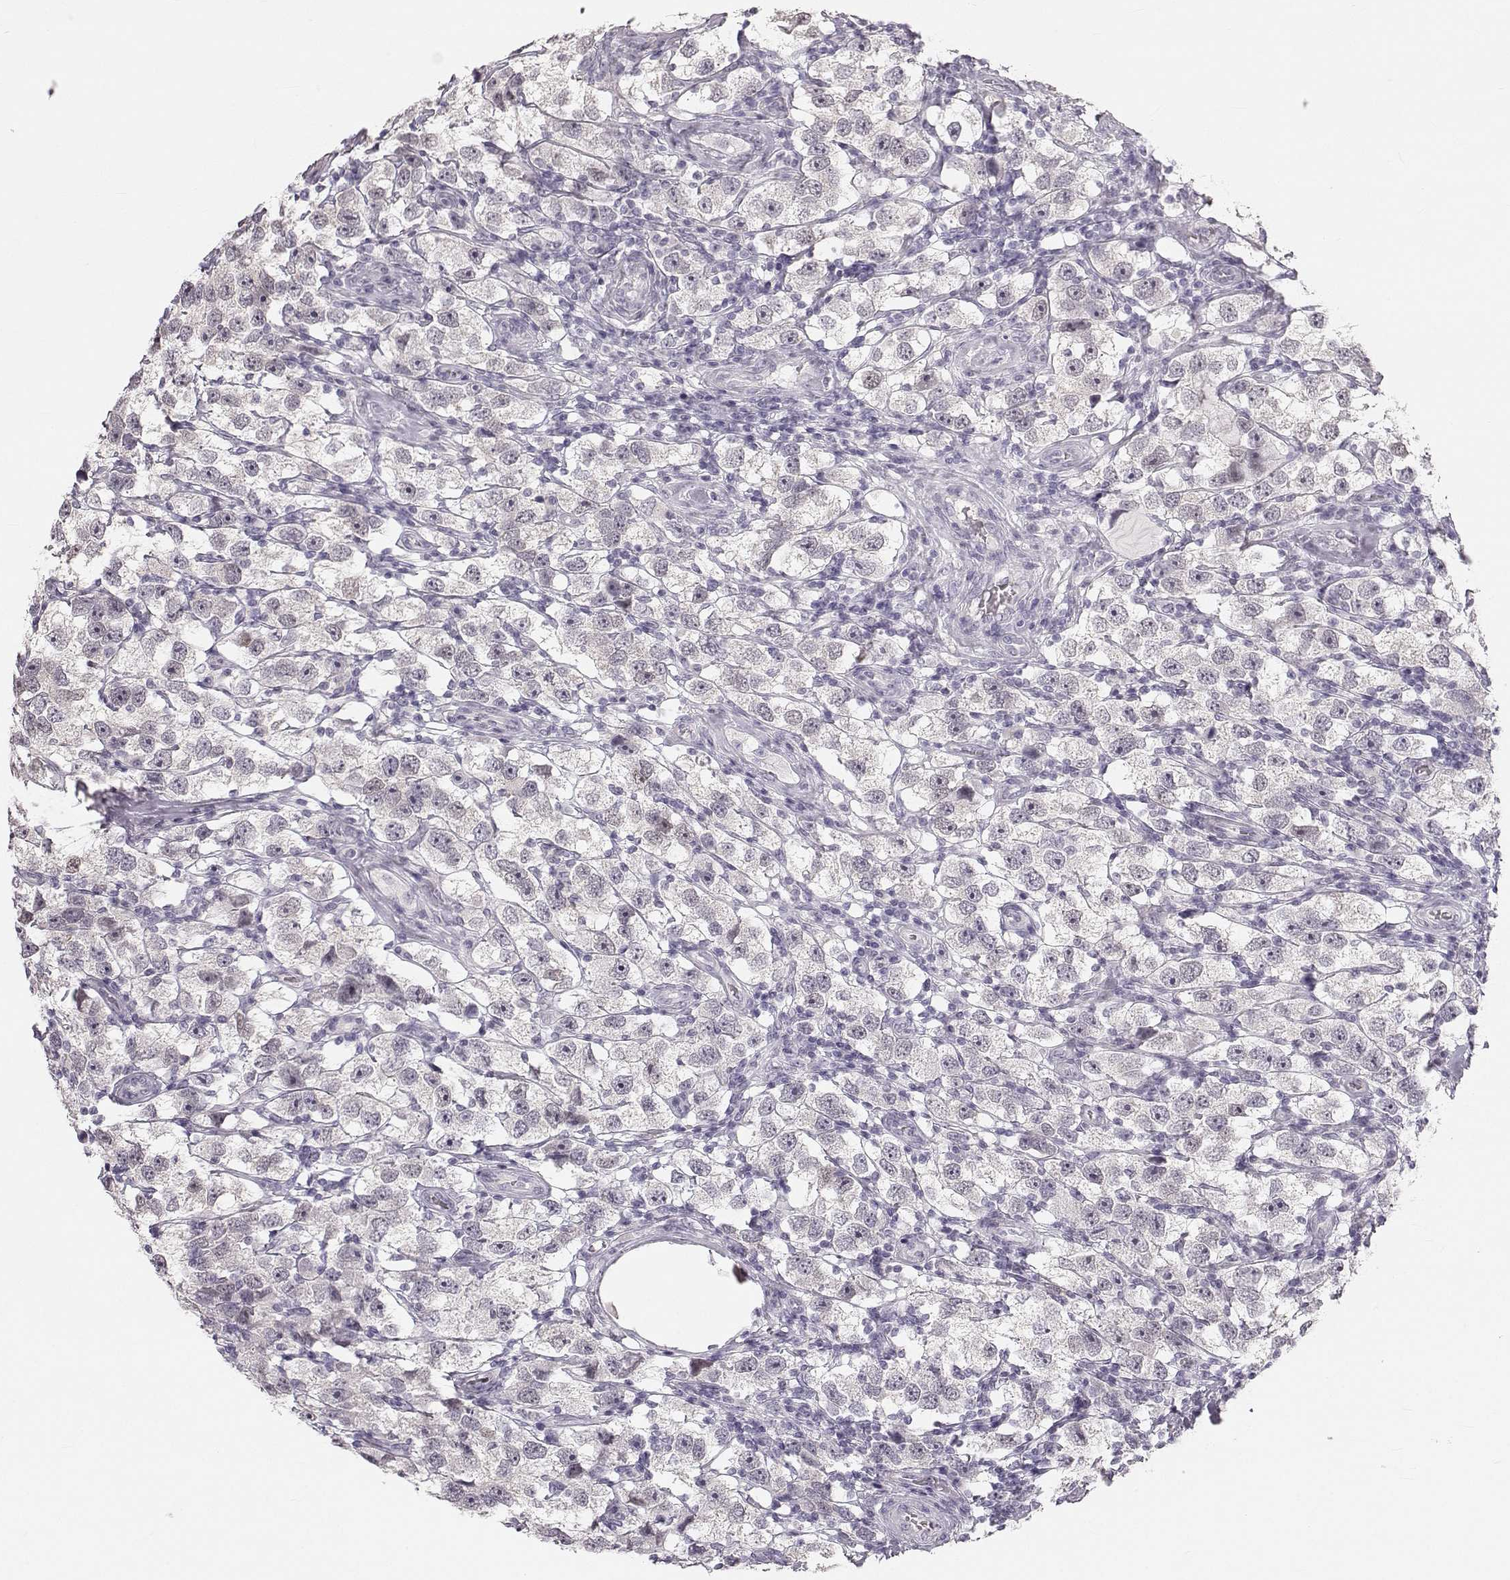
{"staining": {"intensity": "negative", "quantity": "none", "location": "none"}, "tissue": "testis cancer", "cell_type": "Tumor cells", "image_type": "cancer", "snomed": [{"axis": "morphology", "description": "Seminoma, NOS"}, {"axis": "topography", "description": "Testis"}], "caption": "Testis cancer (seminoma) stained for a protein using immunohistochemistry shows no expression tumor cells.", "gene": "OIP5", "patient": {"sex": "male", "age": 26}}